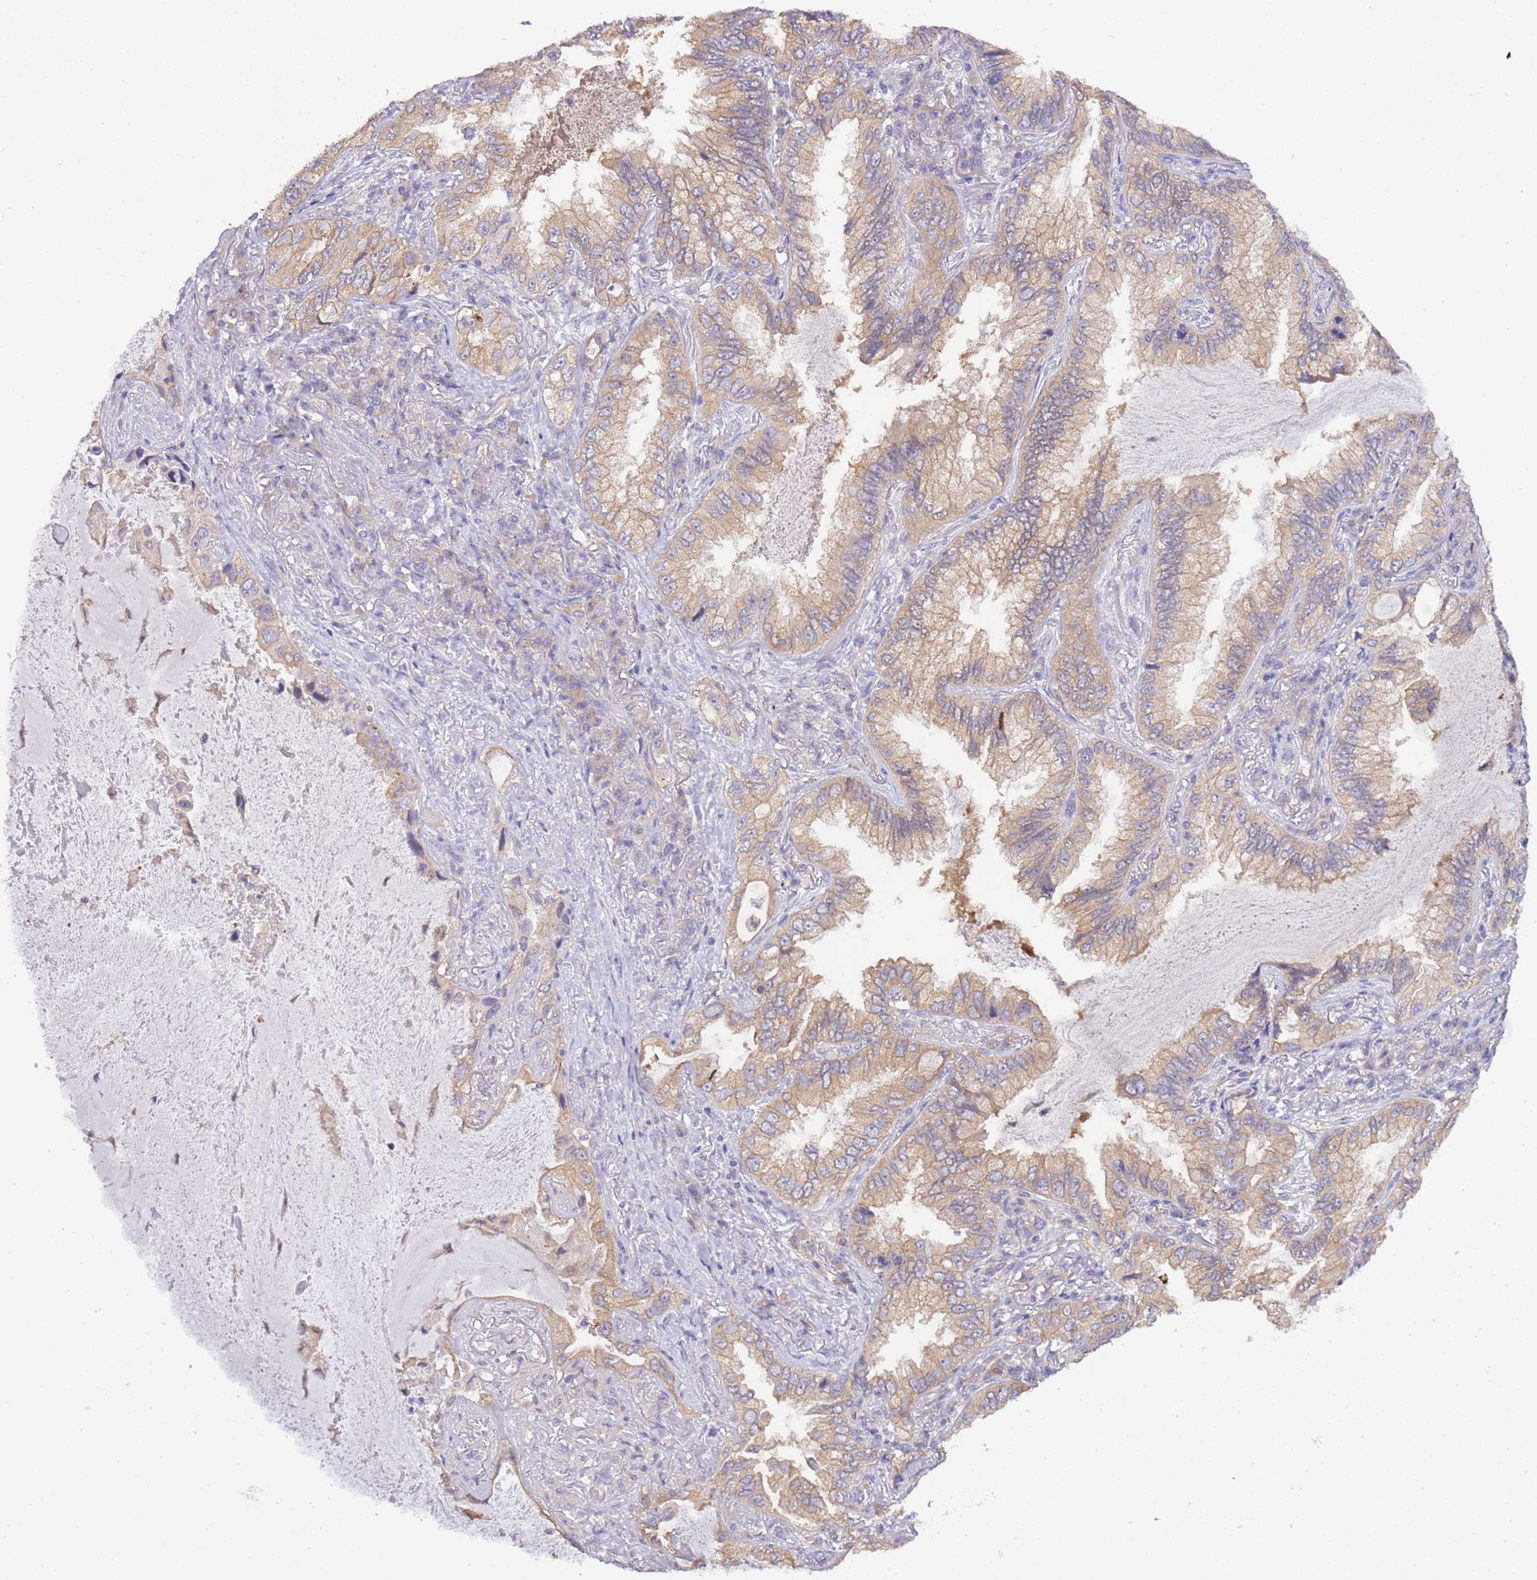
{"staining": {"intensity": "moderate", "quantity": ">75%", "location": "cytoplasmic/membranous"}, "tissue": "lung cancer", "cell_type": "Tumor cells", "image_type": "cancer", "snomed": [{"axis": "morphology", "description": "Adenocarcinoma, NOS"}, {"axis": "topography", "description": "Lung"}], "caption": "High-magnification brightfield microscopy of adenocarcinoma (lung) stained with DAB (3,3'-diaminobenzidine) (brown) and counterstained with hematoxylin (blue). tumor cells exhibit moderate cytoplasmic/membranous expression is identified in approximately>75% of cells. (IHC, brightfield microscopy, high magnification).", "gene": "STIP1", "patient": {"sex": "female", "age": 69}}